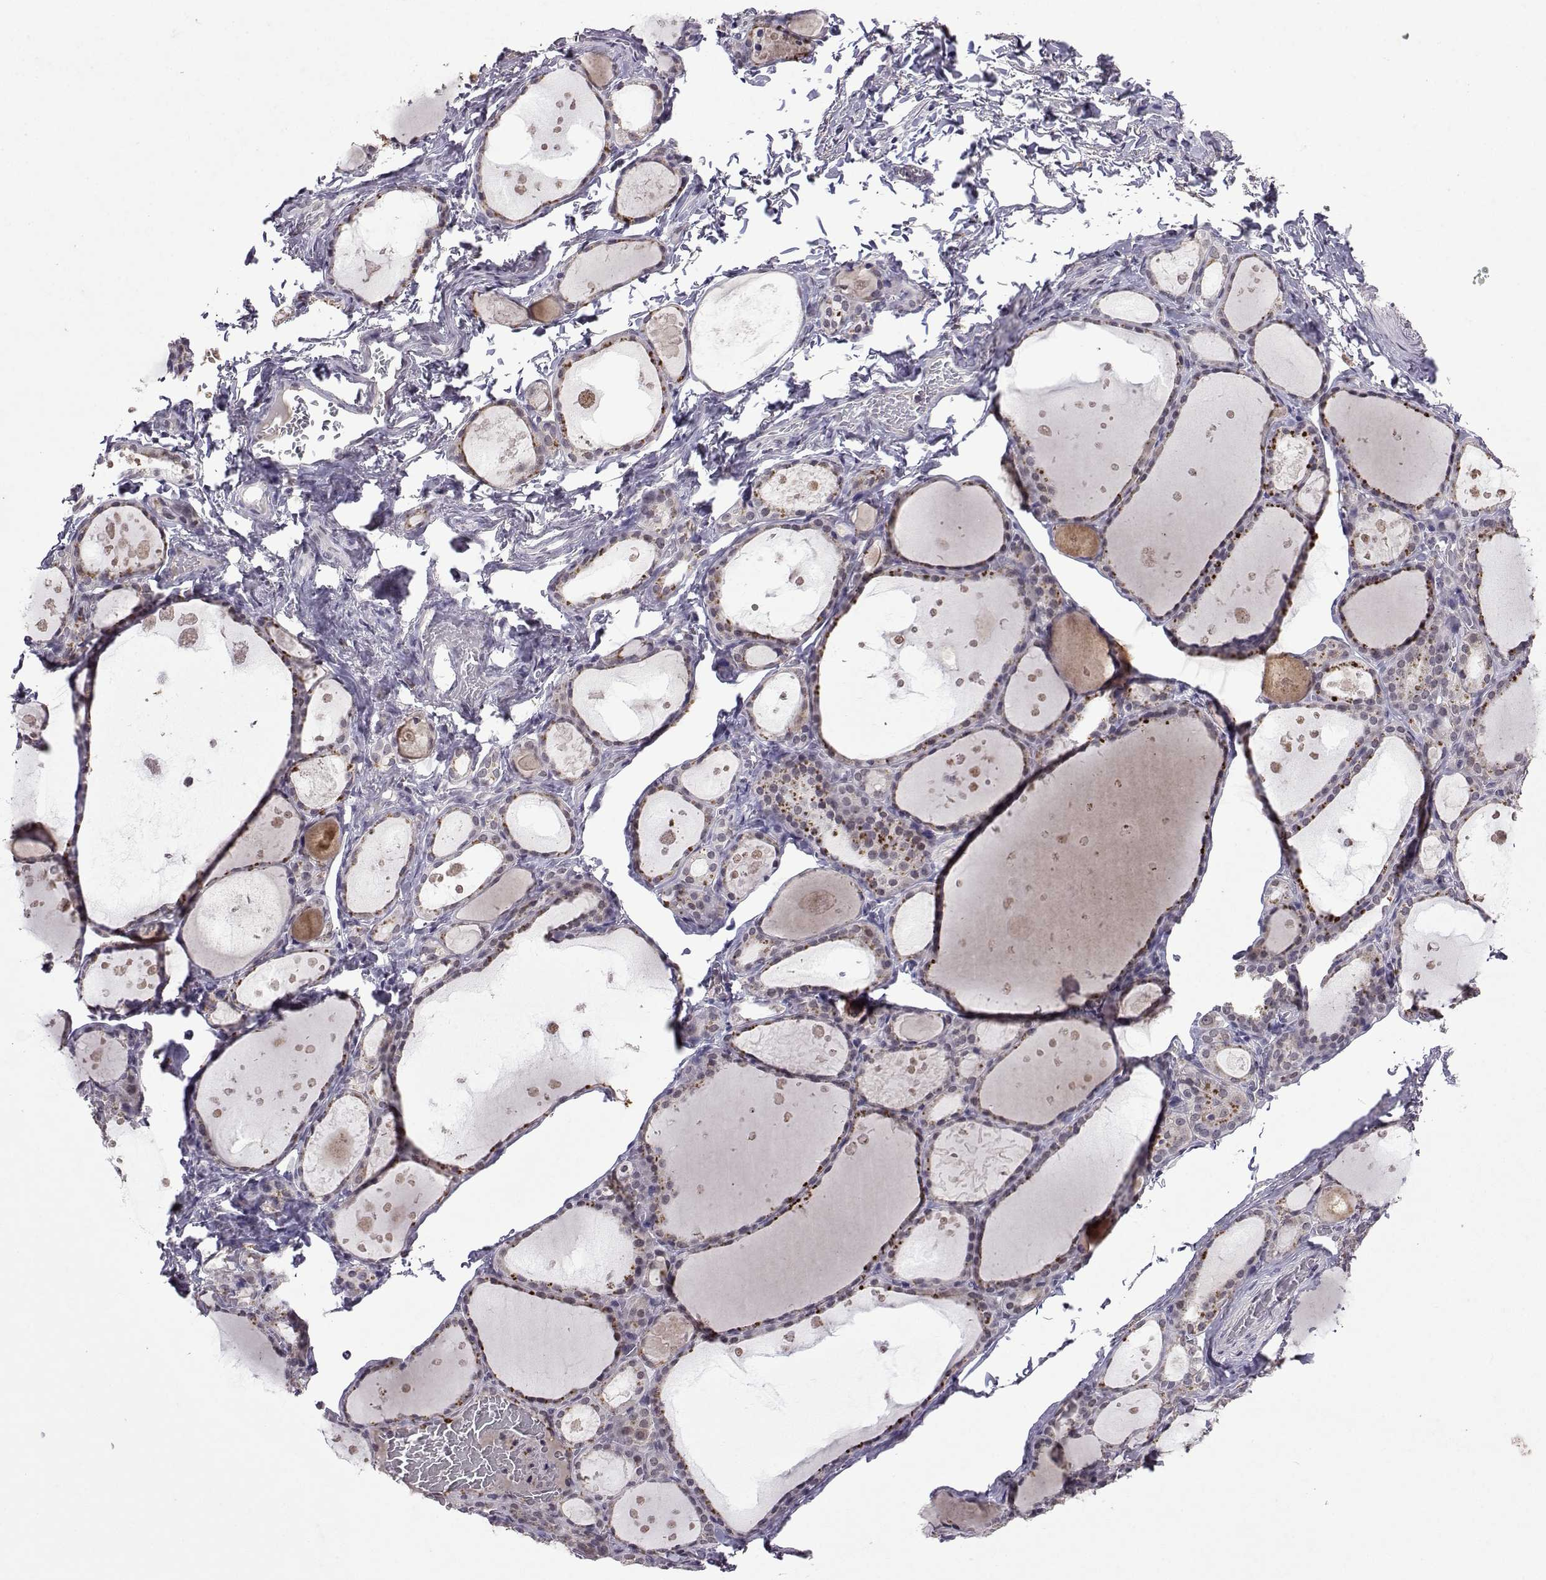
{"staining": {"intensity": "weak", "quantity": "<25%", "location": "cytoplasmic/membranous"}, "tissue": "thyroid gland", "cell_type": "Glandular cells", "image_type": "normal", "snomed": [{"axis": "morphology", "description": "Normal tissue, NOS"}, {"axis": "topography", "description": "Thyroid gland"}], "caption": "DAB immunohistochemical staining of unremarkable human thyroid gland displays no significant positivity in glandular cells.", "gene": "CCL28", "patient": {"sex": "male", "age": 68}}